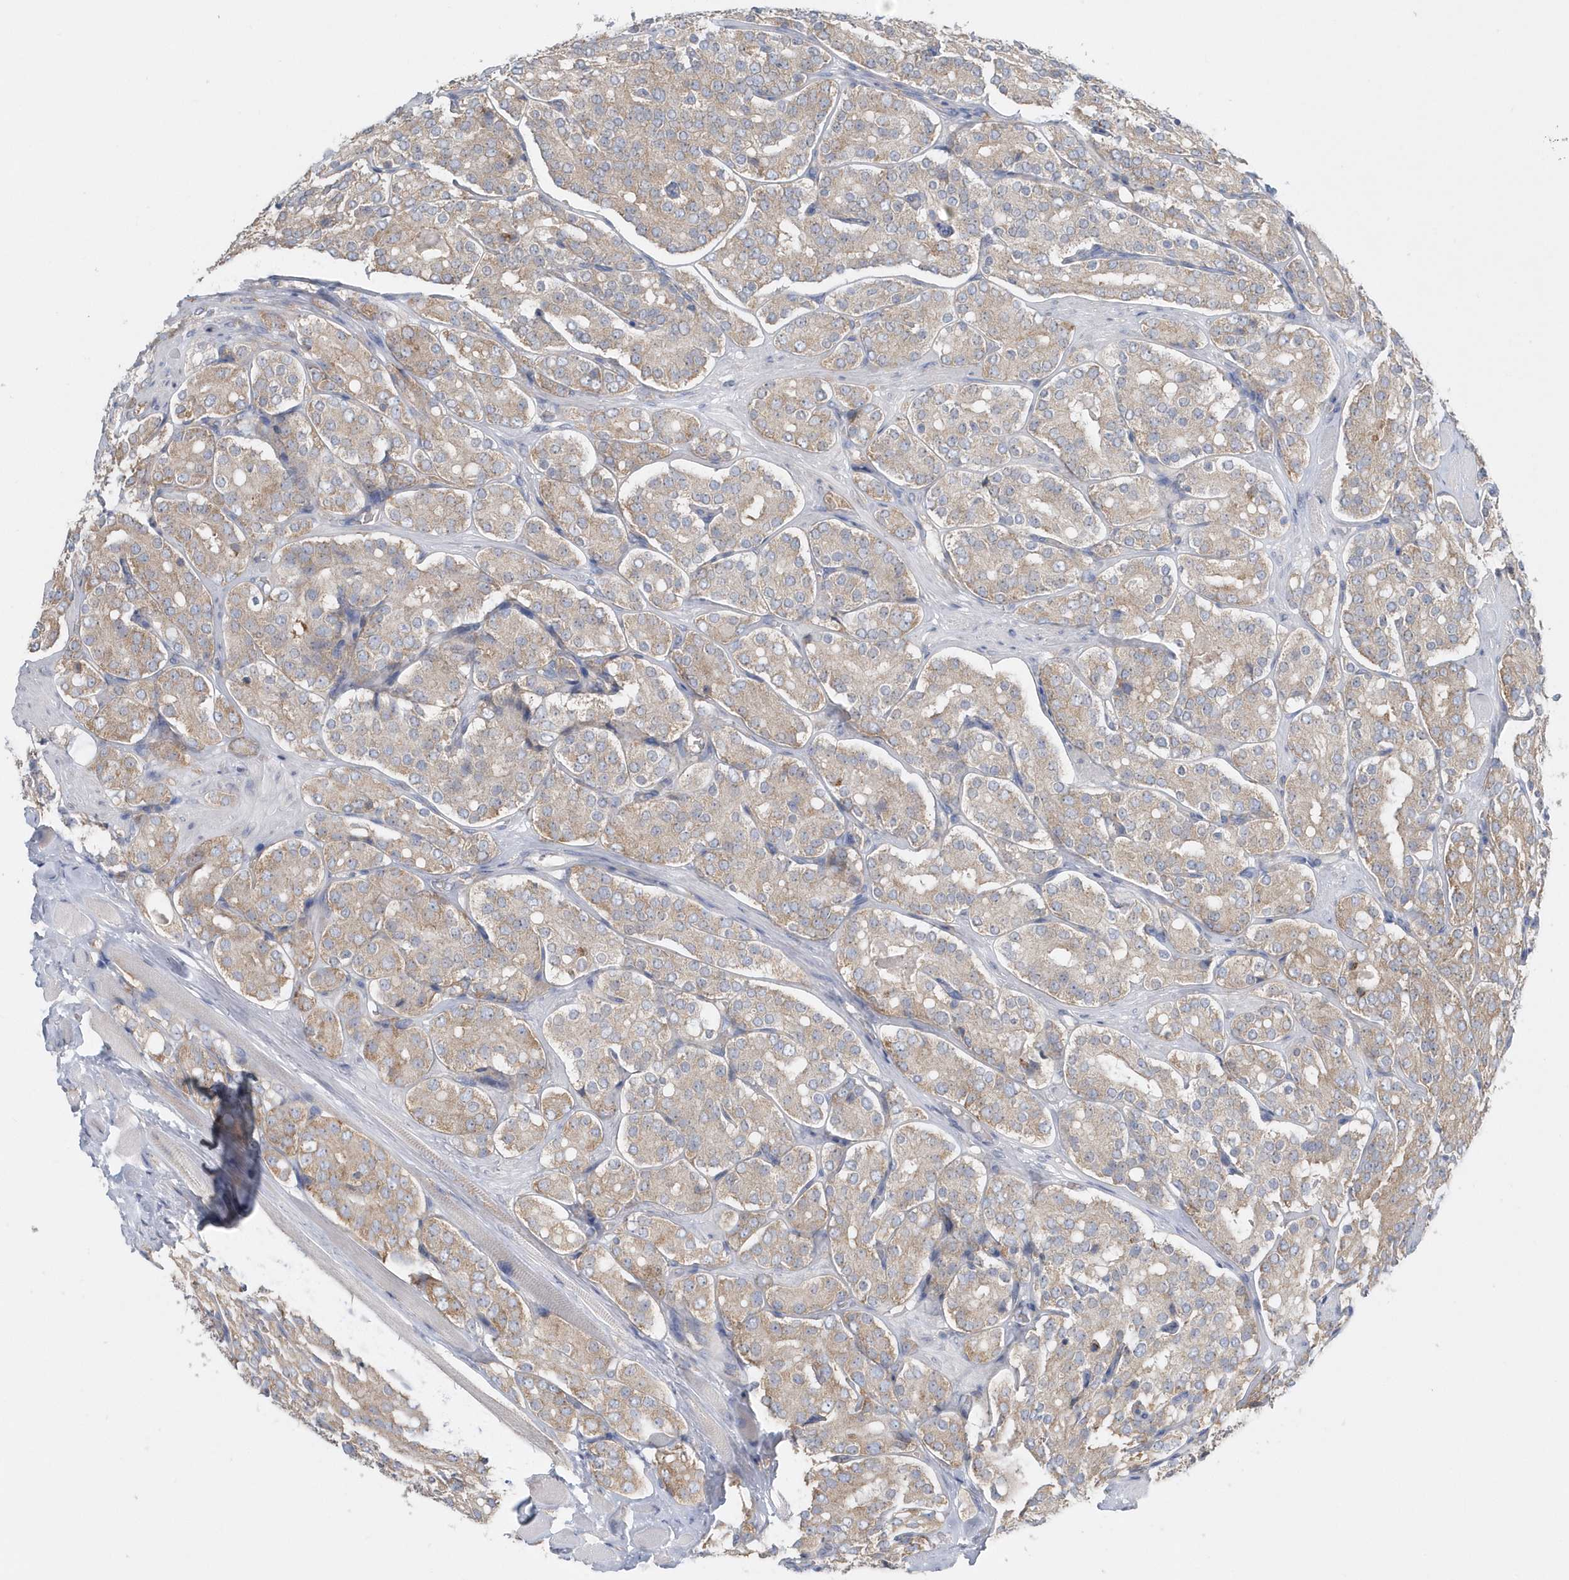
{"staining": {"intensity": "weak", "quantity": ">75%", "location": "cytoplasmic/membranous"}, "tissue": "prostate cancer", "cell_type": "Tumor cells", "image_type": "cancer", "snomed": [{"axis": "morphology", "description": "Adenocarcinoma, High grade"}, {"axis": "topography", "description": "Prostate"}], "caption": "A histopathology image of prostate cancer stained for a protein displays weak cytoplasmic/membranous brown staining in tumor cells. The staining was performed using DAB (3,3'-diaminobenzidine) to visualize the protein expression in brown, while the nuclei were stained in blue with hematoxylin (Magnification: 20x).", "gene": "EIF3C", "patient": {"sex": "male", "age": 65}}